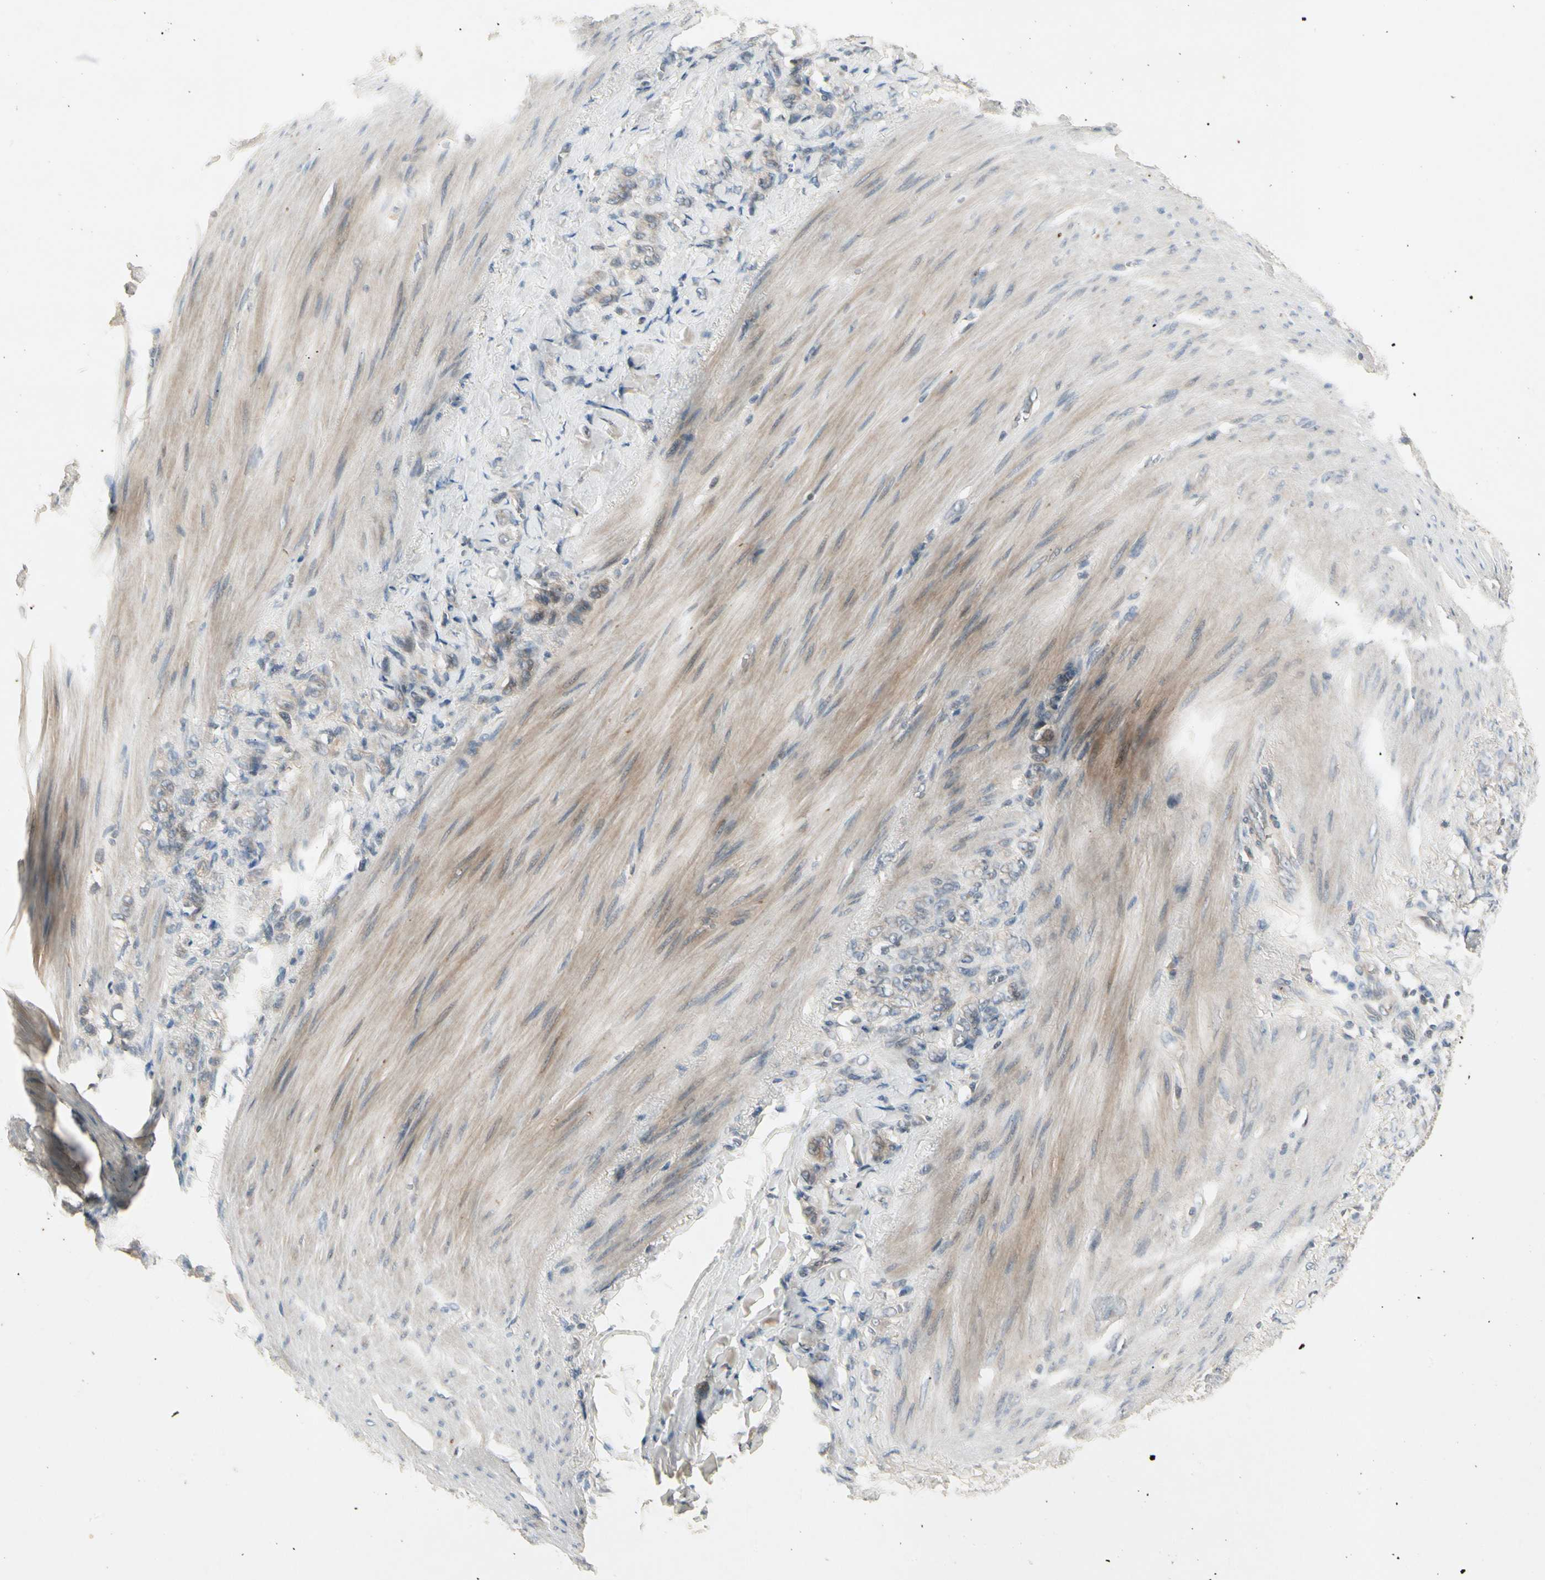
{"staining": {"intensity": "weak", "quantity": "<25%", "location": "cytoplasmic/membranous"}, "tissue": "stomach cancer", "cell_type": "Tumor cells", "image_type": "cancer", "snomed": [{"axis": "morphology", "description": "Adenocarcinoma, NOS"}, {"axis": "topography", "description": "Stomach"}], "caption": "Tumor cells show no significant protein staining in adenocarcinoma (stomach). (Brightfield microscopy of DAB IHC at high magnification).", "gene": "CCL4", "patient": {"sex": "male", "age": 82}}